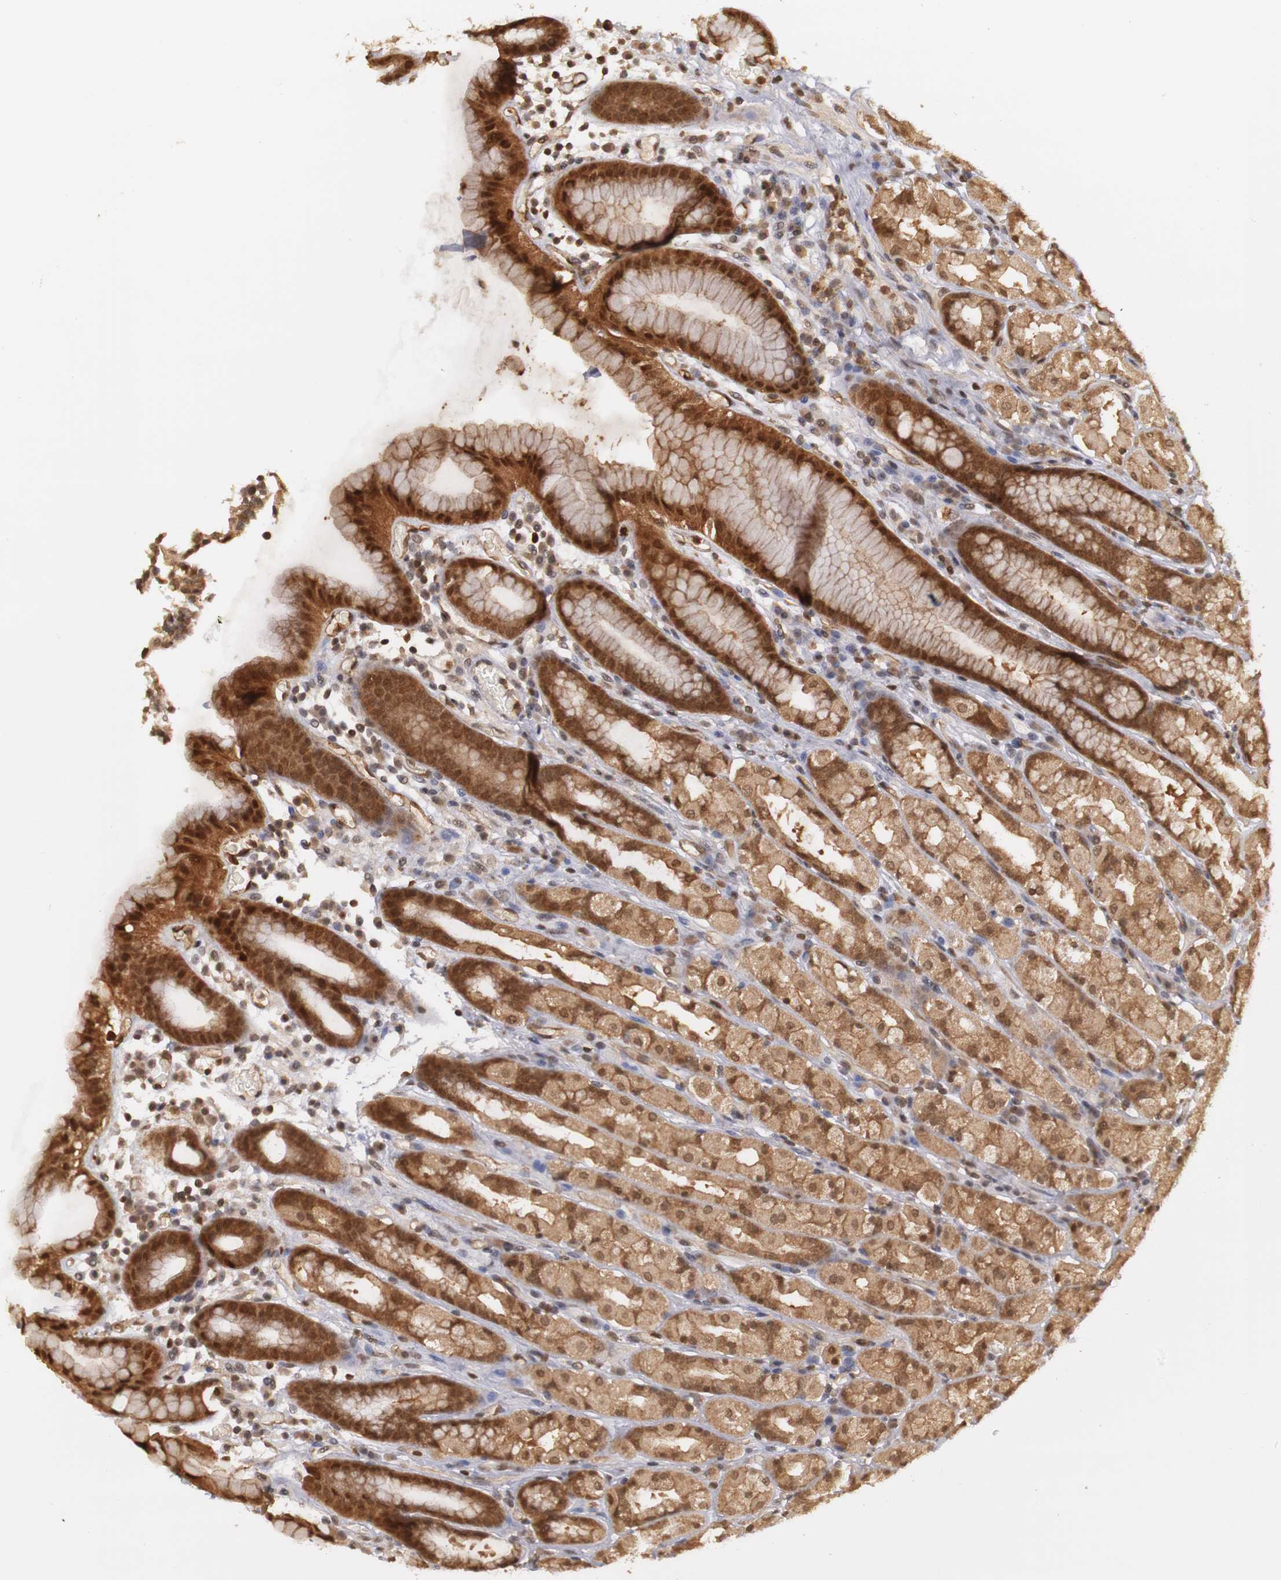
{"staining": {"intensity": "moderate", "quantity": ">75%", "location": "cytoplasmic/membranous,nuclear"}, "tissue": "stomach", "cell_type": "Glandular cells", "image_type": "normal", "snomed": [{"axis": "morphology", "description": "Normal tissue, NOS"}, {"axis": "topography", "description": "Stomach, upper"}], "caption": "Moderate cytoplasmic/membranous,nuclear staining for a protein is appreciated in approximately >75% of glandular cells of unremarkable stomach using immunohistochemistry.", "gene": "PLEKHA1", "patient": {"sex": "male", "age": 68}}